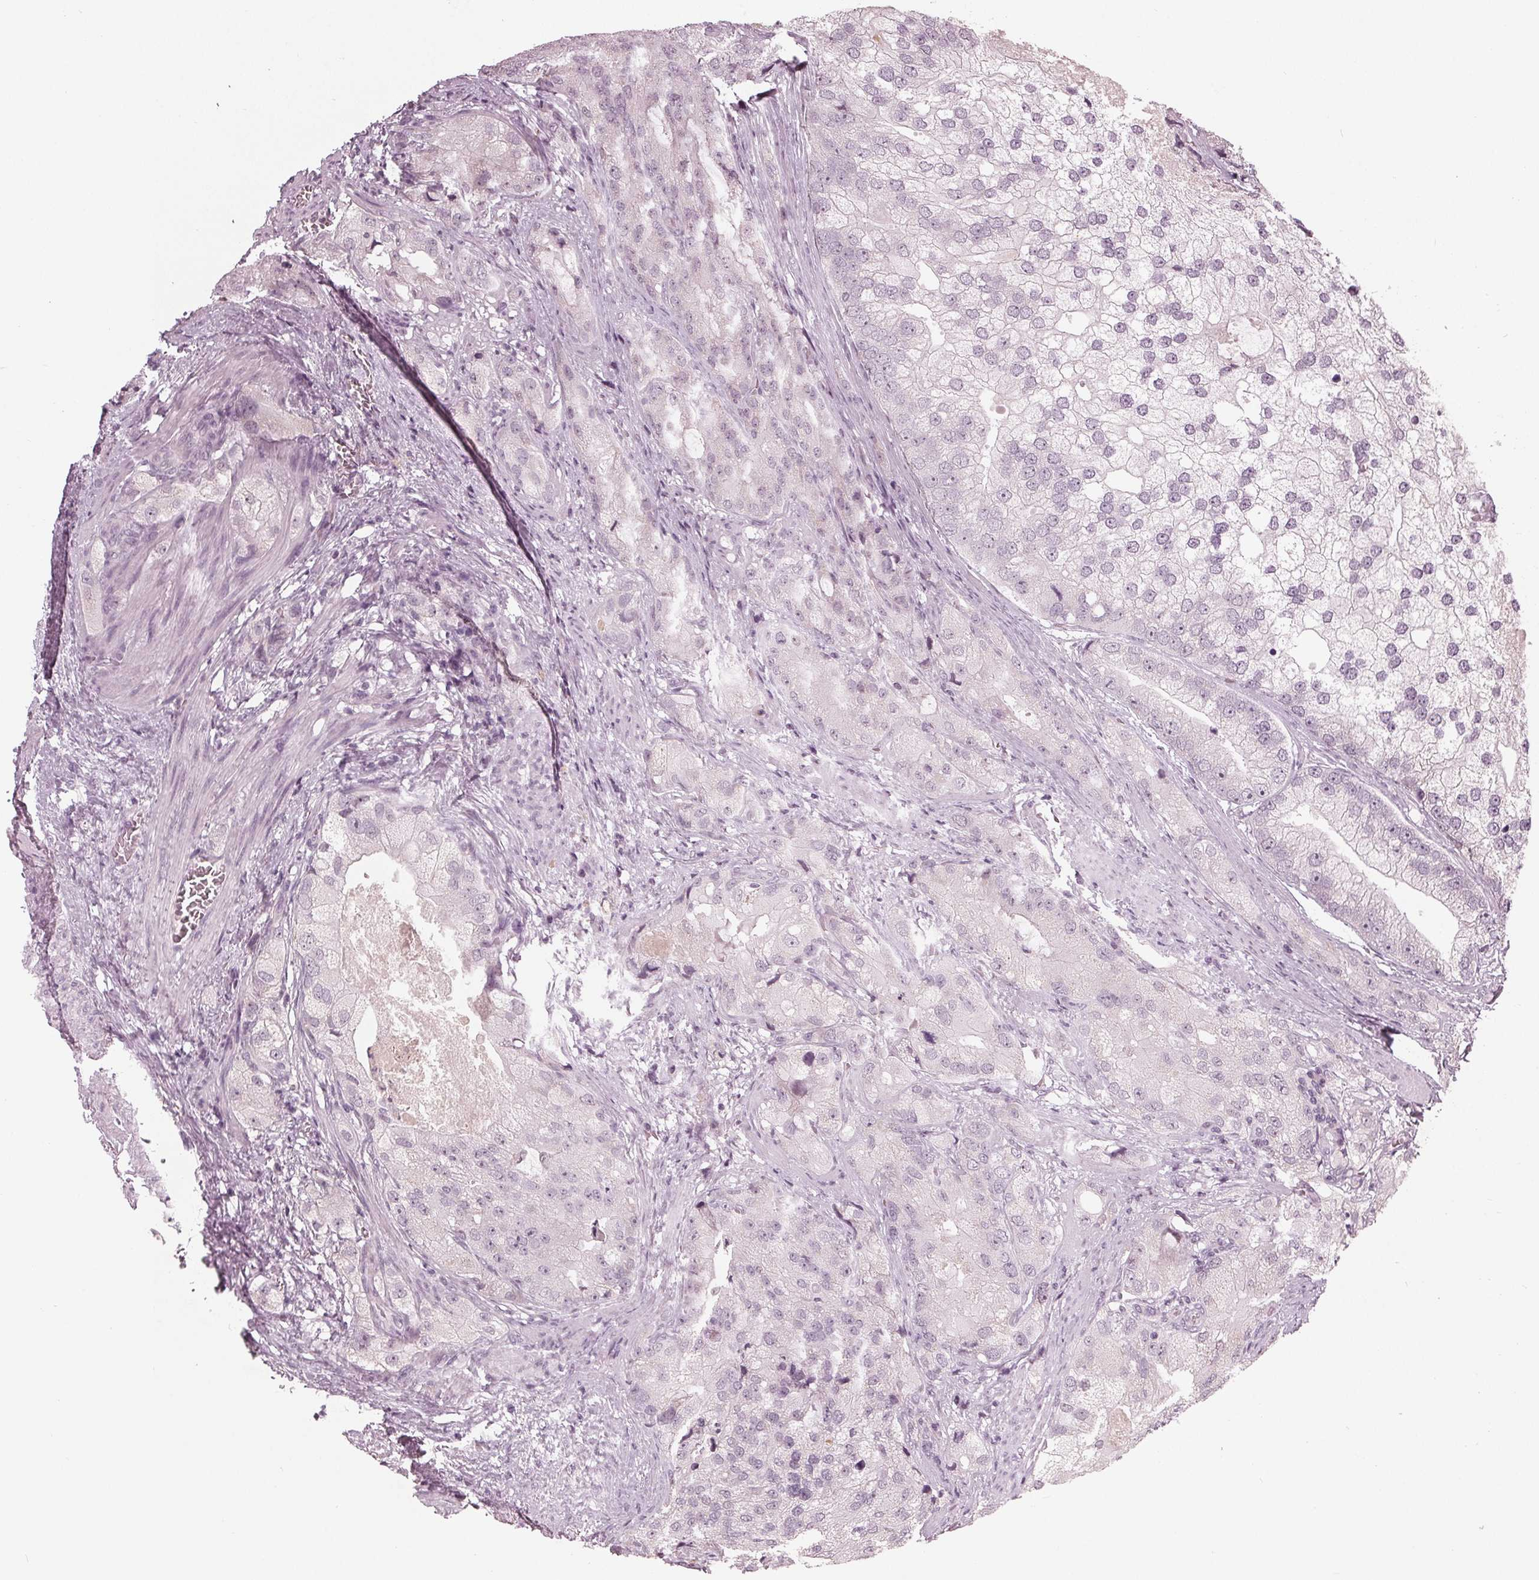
{"staining": {"intensity": "negative", "quantity": "none", "location": "none"}, "tissue": "prostate cancer", "cell_type": "Tumor cells", "image_type": "cancer", "snomed": [{"axis": "morphology", "description": "Adenocarcinoma, High grade"}, {"axis": "topography", "description": "Prostate"}], "caption": "Tumor cells are negative for protein expression in human high-grade adenocarcinoma (prostate).", "gene": "ADPRHL1", "patient": {"sex": "male", "age": 70}}